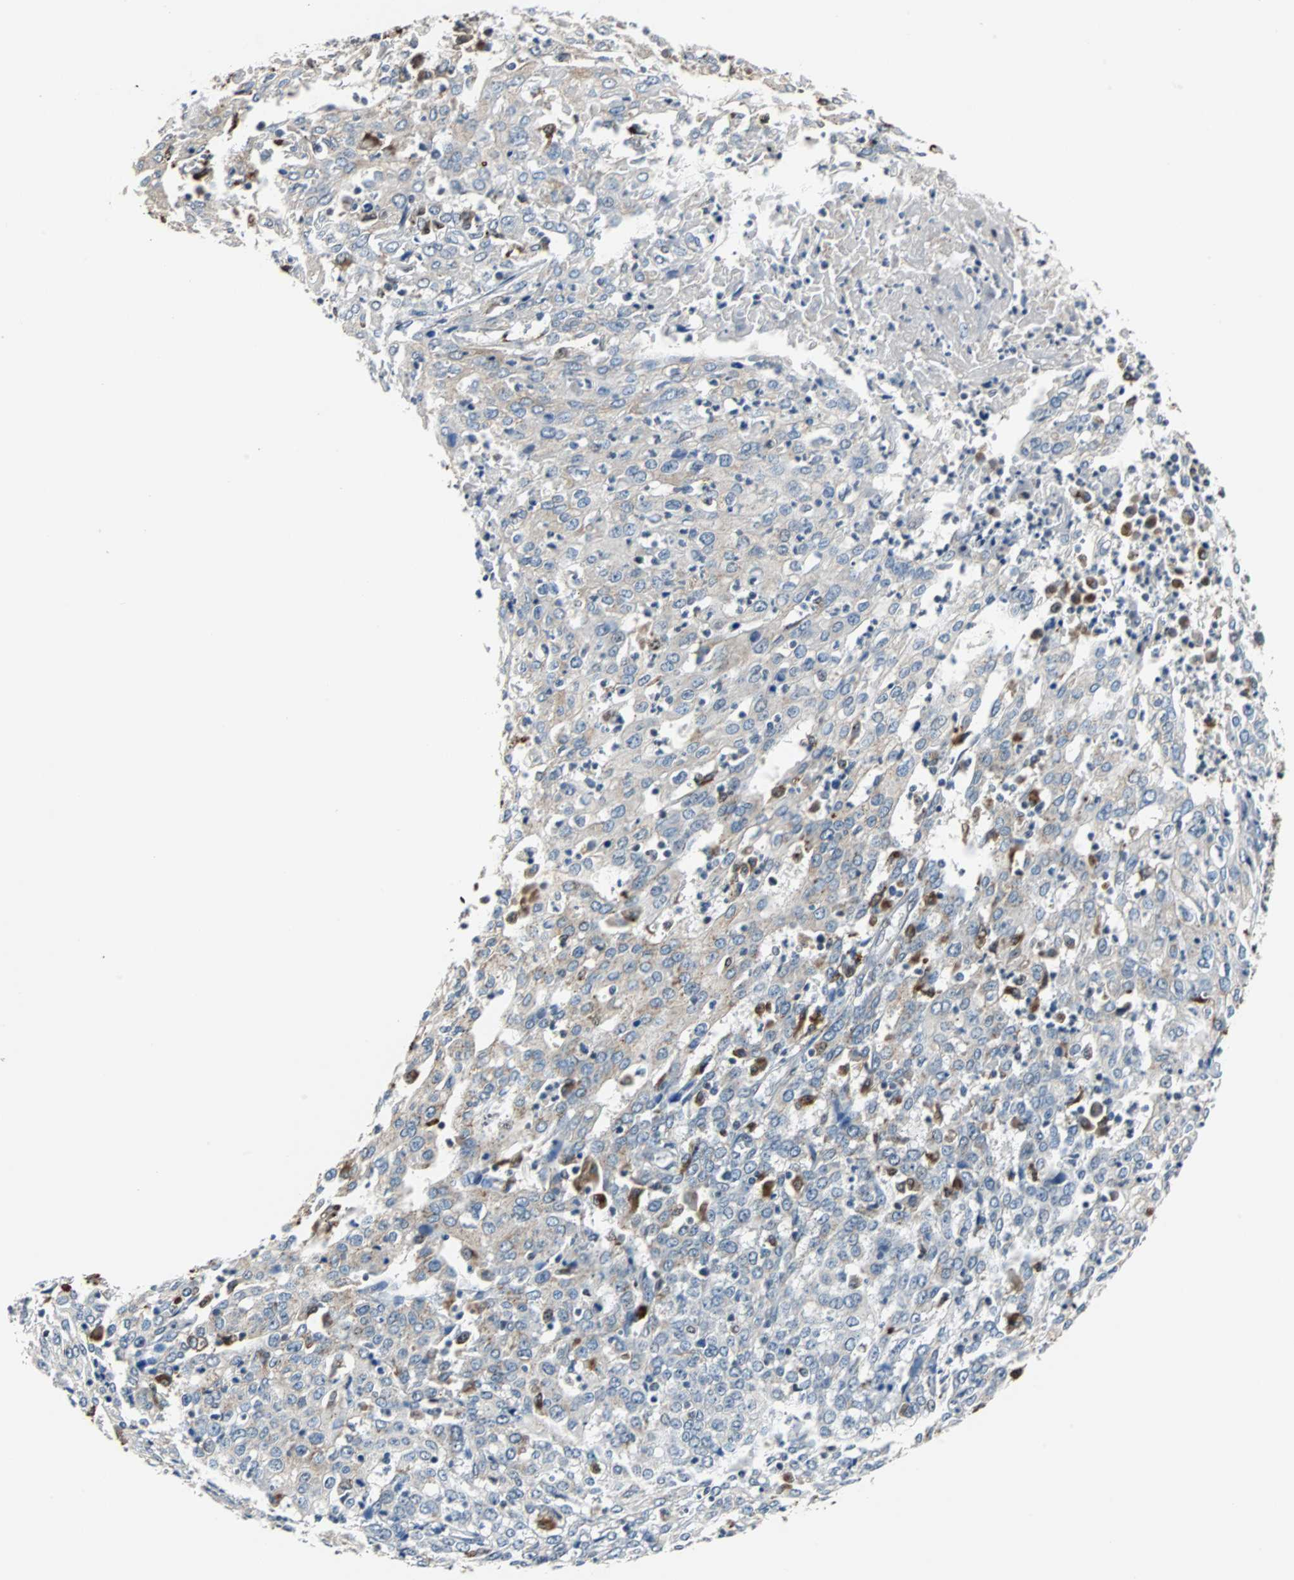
{"staining": {"intensity": "weak", "quantity": "<25%", "location": "cytoplasmic/membranous"}, "tissue": "cervical cancer", "cell_type": "Tumor cells", "image_type": "cancer", "snomed": [{"axis": "morphology", "description": "Squamous cell carcinoma, NOS"}, {"axis": "topography", "description": "Cervix"}], "caption": "The image demonstrates no significant positivity in tumor cells of cervical cancer (squamous cell carcinoma).", "gene": "HLX", "patient": {"sex": "female", "age": 39}}